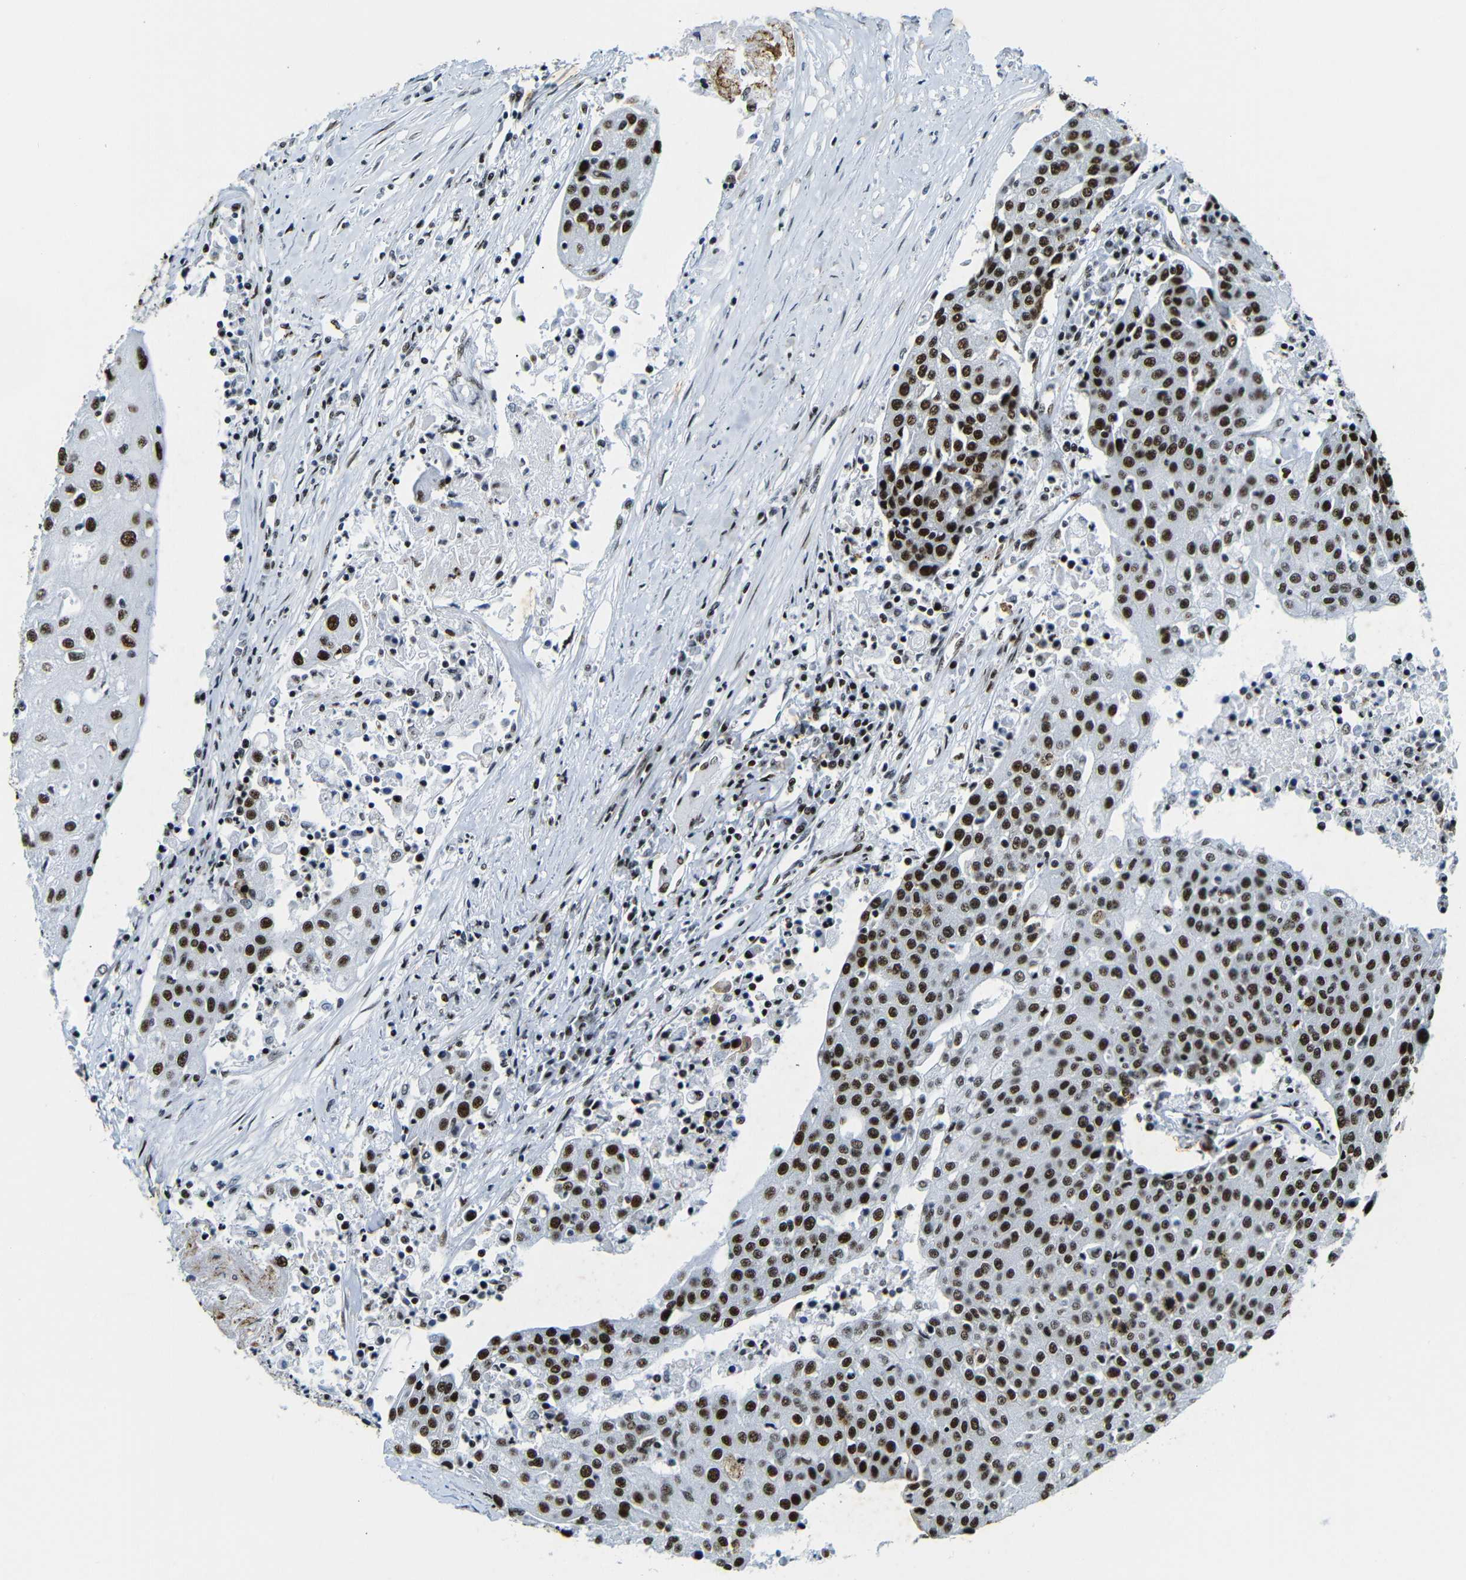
{"staining": {"intensity": "strong", "quantity": ">75%", "location": "nuclear"}, "tissue": "urothelial cancer", "cell_type": "Tumor cells", "image_type": "cancer", "snomed": [{"axis": "morphology", "description": "Urothelial carcinoma, High grade"}, {"axis": "topography", "description": "Urinary bladder"}], "caption": "This photomicrograph reveals immunohistochemistry staining of human urothelial cancer, with high strong nuclear expression in approximately >75% of tumor cells.", "gene": "SRSF1", "patient": {"sex": "female", "age": 85}}